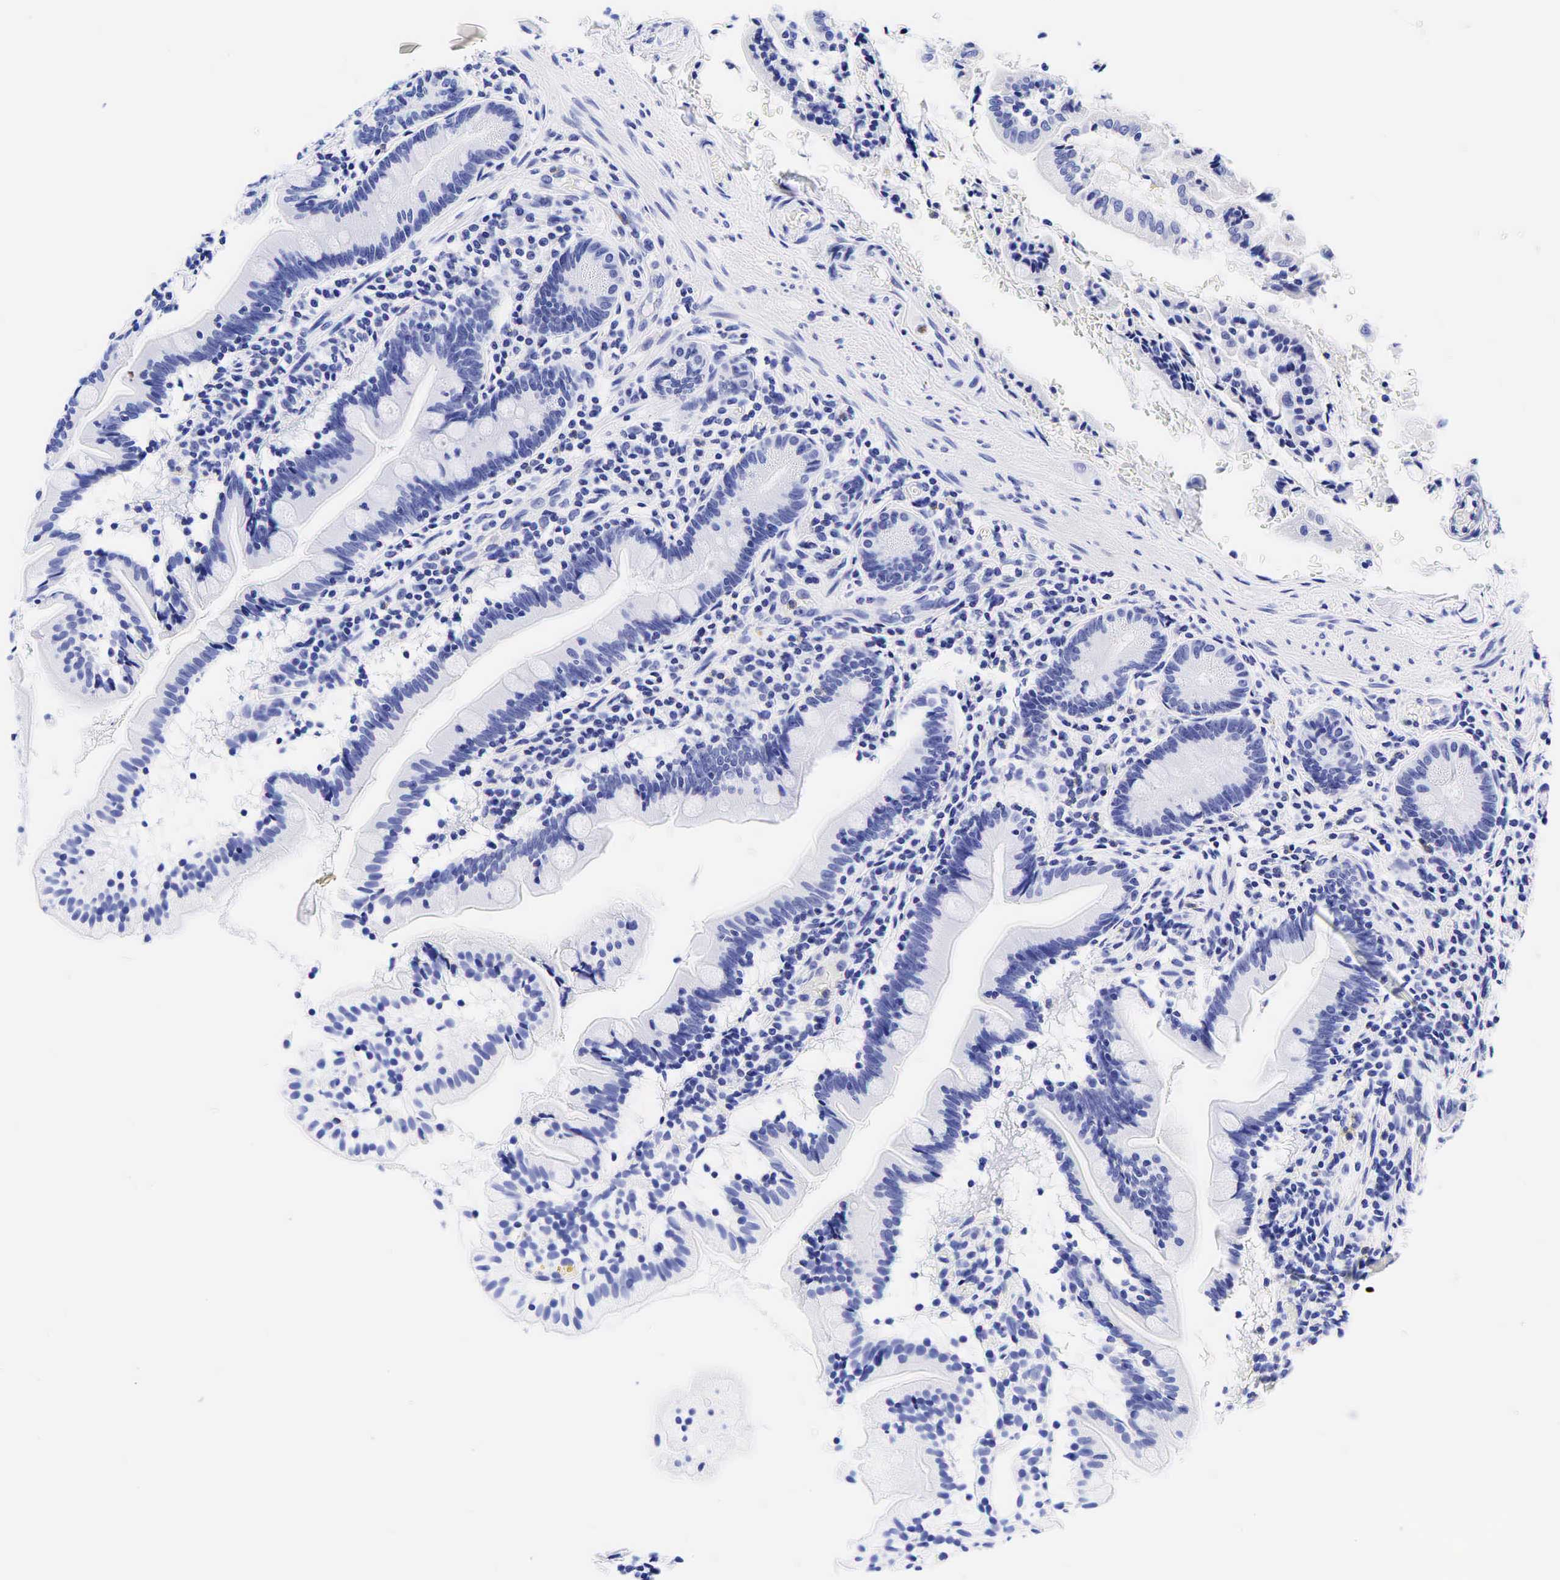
{"staining": {"intensity": "negative", "quantity": "none", "location": "none"}, "tissue": "small intestine", "cell_type": "Glandular cells", "image_type": "normal", "snomed": [{"axis": "morphology", "description": "Normal tissue, NOS"}, {"axis": "topography", "description": "Small intestine"}], "caption": "Immunohistochemistry (IHC) micrograph of normal small intestine: small intestine stained with DAB demonstrates no significant protein expression in glandular cells.", "gene": "ESR1", "patient": {"sex": "female", "age": 69}}